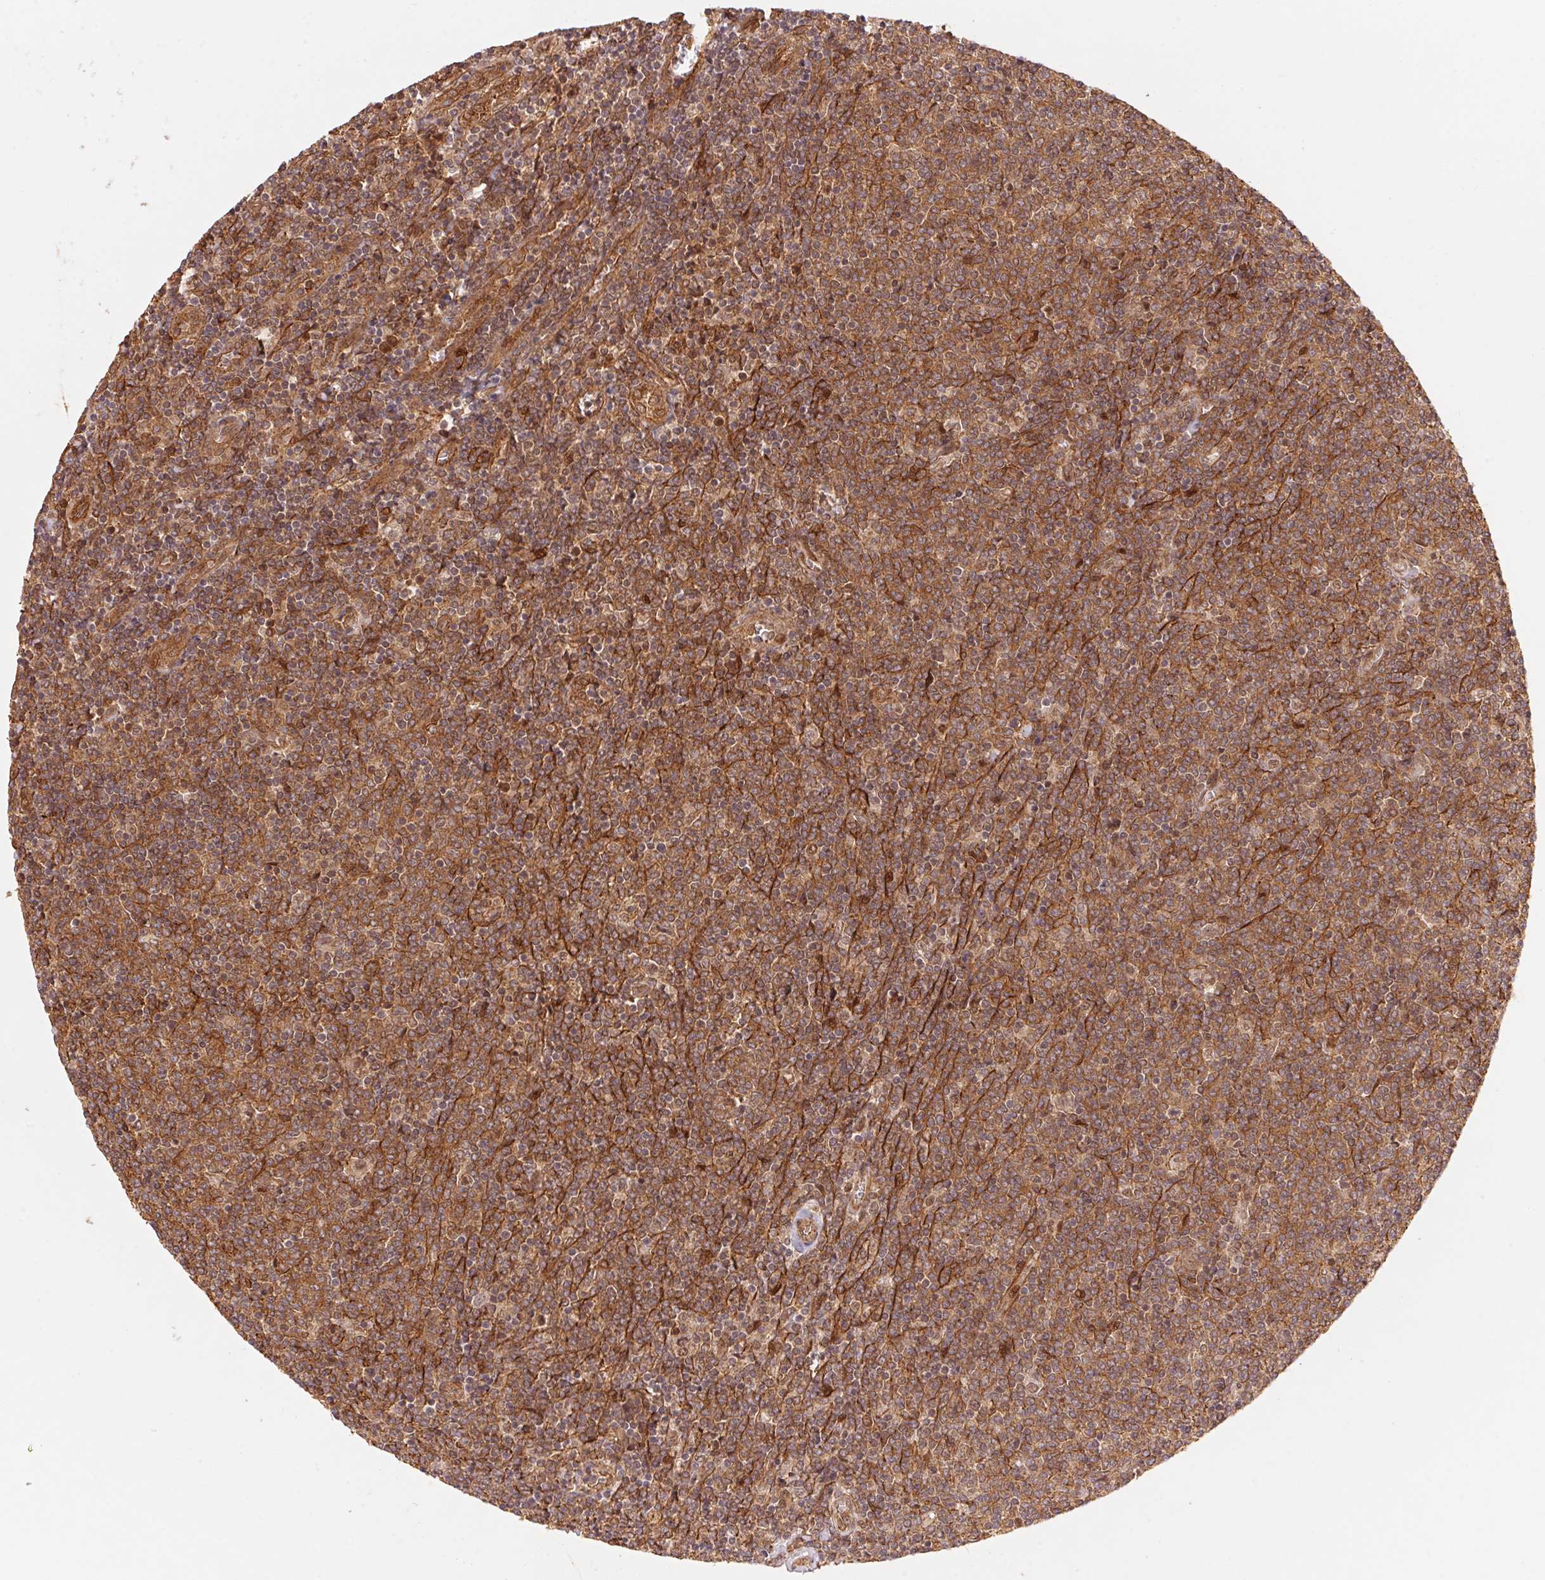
{"staining": {"intensity": "moderate", "quantity": ">75%", "location": "cytoplasmic/membranous,nuclear"}, "tissue": "lymphoma", "cell_type": "Tumor cells", "image_type": "cancer", "snomed": [{"axis": "morphology", "description": "Malignant lymphoma, non-Hodgkin's type, Low grade"}, {"axis": "topography", "description": "Lymph node"}], "caption": "The immunohistochemical stain highlights moderate cytoplasmic/membranous and nuclear expression in tumor cells of low-grade malignant lymphoma, non-Hodgkin's type tissue.", "gene": "TNIP2", "patient": {"sex": "male", "age": 52}}